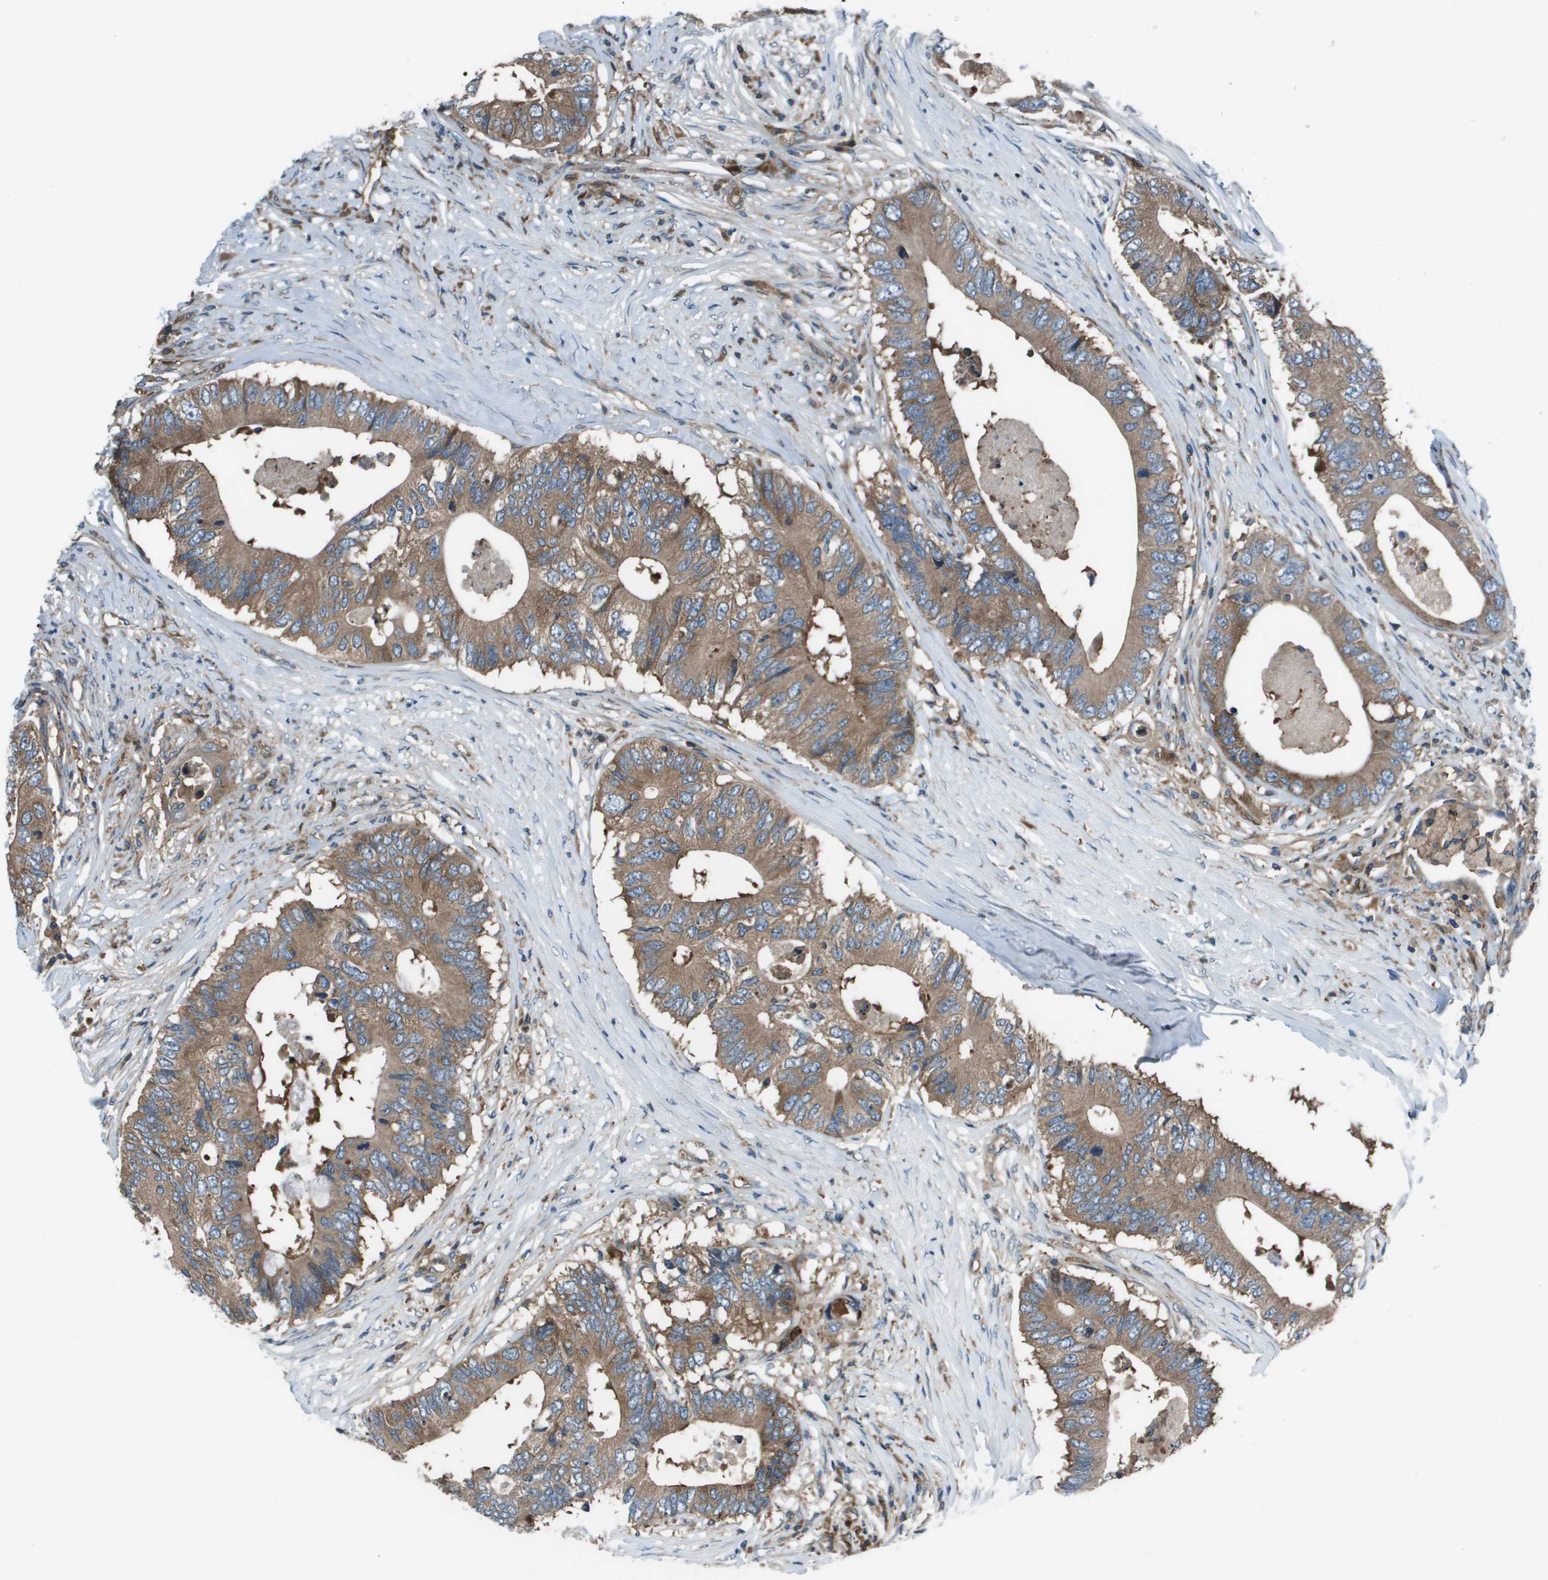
{"staining": {"intensity": "moderate", "quantity": ">75%", "location": "cytoplasmic/membranous"}, "tissue": "colorectal cancer", "cell_type": "Tumor cells", "image_type": "cancer", "snomed": [{"axis": "morphology", "description": "Adenocarcinoma, NOS"}, {"axis": "topography", "description": "Colon"}], "caption": "Moderate cytoplasmic/membranous staining for a protein is identified in approximately >75% of tumor cells of colorectal cancer using IHC.", "gene": "EIF3B", "patient": {"sex": "male", "age": 71}}